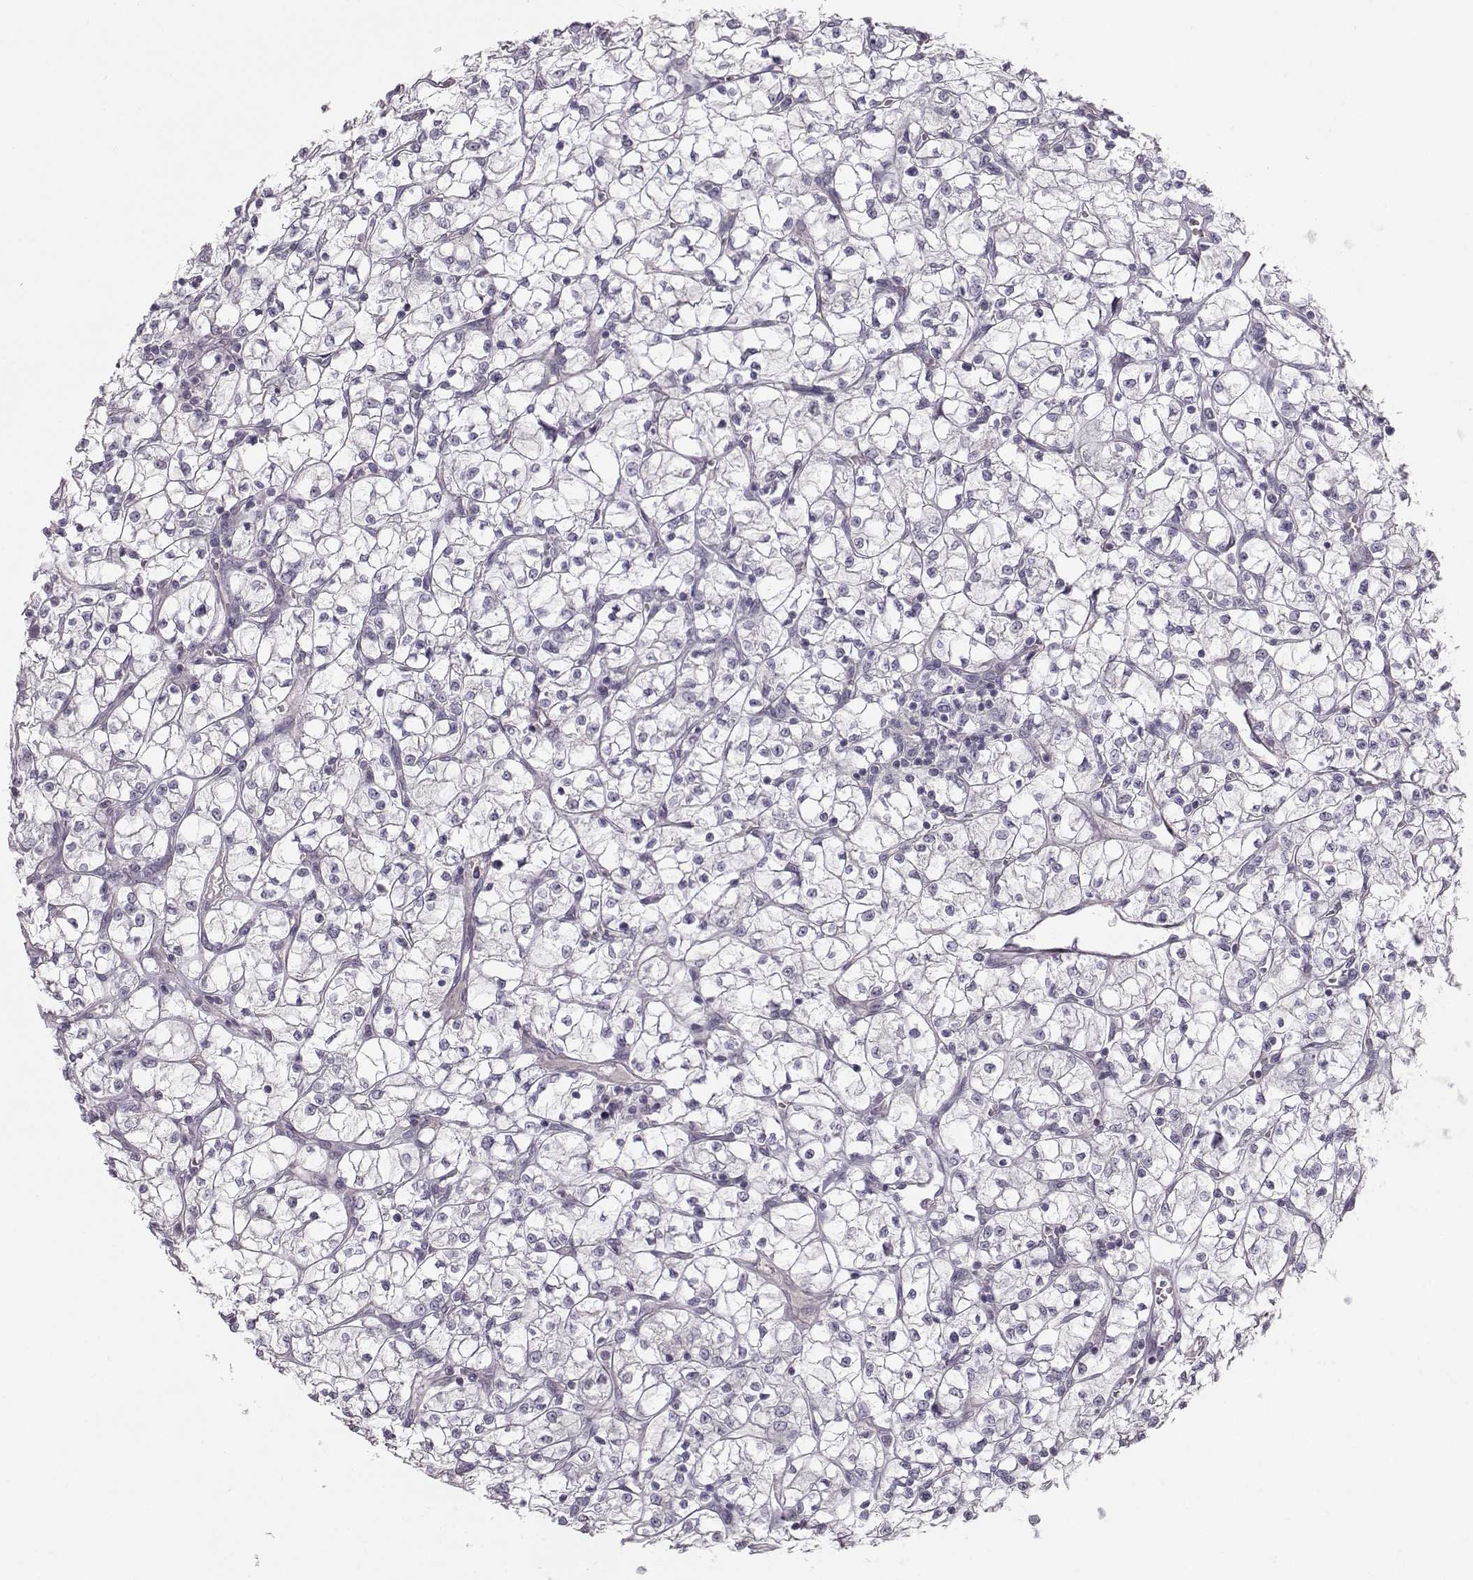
{"staining": {"intensity": "negative", "quantity": "none", "location": "none"}, "tissue": "renal cancer", "cell_type": "Tumor cells", "image_type": "cancer", "snomed": [{"axis": "morphology", "description": "Adenocarcinoma, NOS"}, {"axis": "topography", "description": "Kidney"}], "caption": "There is no significant positivity in tumor cells of renal cancer.", "gene": "MAST1", "patient": {"sex": "female", "age": 64}}